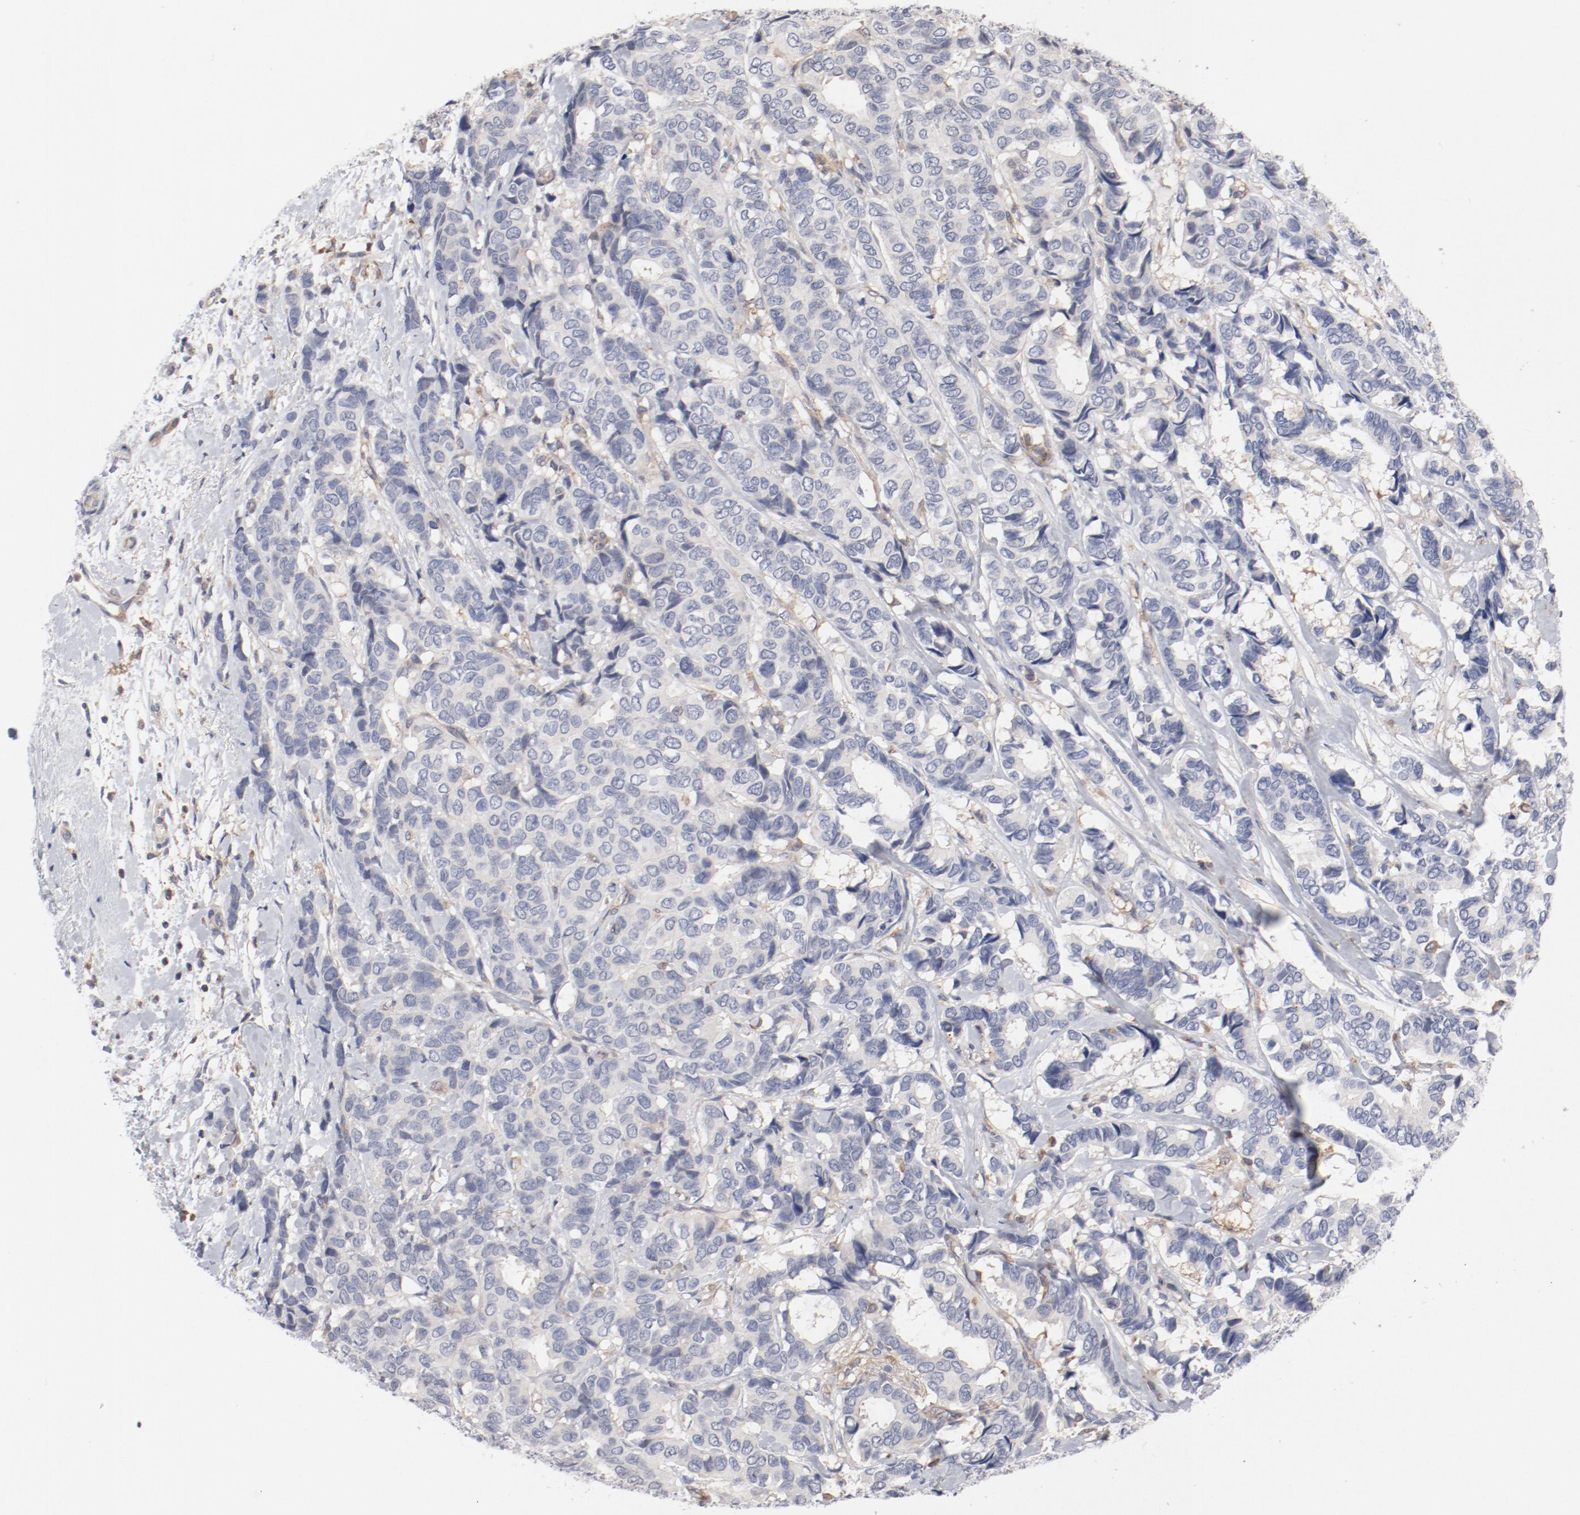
{"staining": {"intensity": "negative", "quantity": "none", "location": "none"}, "tissue": "breast cancer", "cell_type": "Tumor cells", "image_type": "cancer", "snomed": [{"axis": "morphology", "description": "Duct carcinoma"}, {"axis": "topography", "description": "Breast"}], "caption": "High magnification brightfield microscopy of breast cancer stained with DAB (brown) and counterstained with hematoxylin (blue): tumor cells show no significant staining.", "gene": "CBL", "patient": {"sex": "female", "age": 87}}